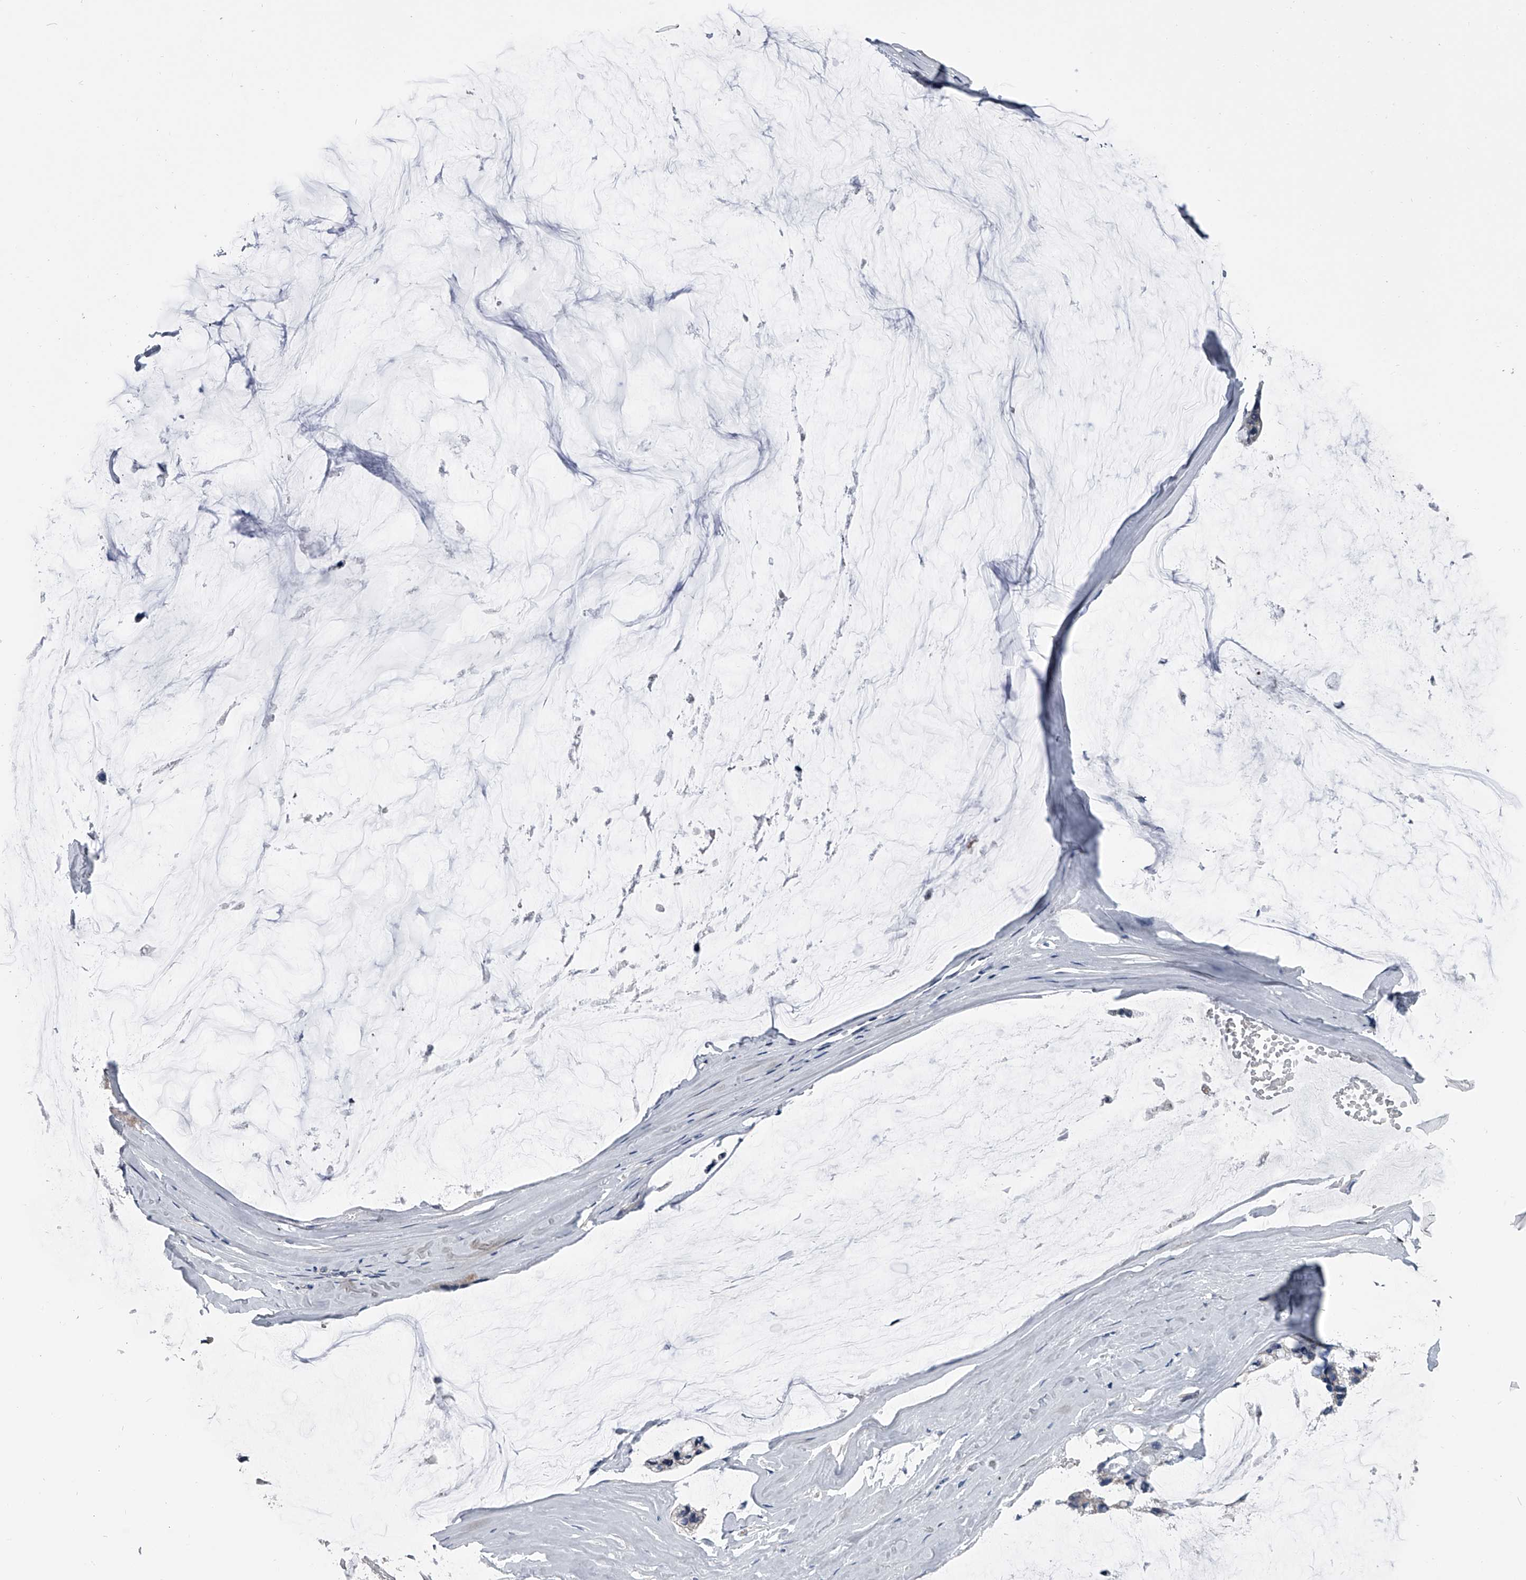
{"staining": {"intensity": "negative", "quantity": "none", "location": "none"}, "tissue": "ovarian cancer", "cell_type": "Tumor cells", "image_type": "cancer", "snomed": [{"axis": "morphology", "description": "Cystadenocarcinoma, mucinous, NOS"}, {"axis": "topography", "description": "Ovary"}], "caption": "Micrograph shows no significant protein expression in tumor cells of mucinous cystadenocarcinoma (ovarian).", "gene": "ABCG1", "patient": {"sex": "female", "age": 39}}